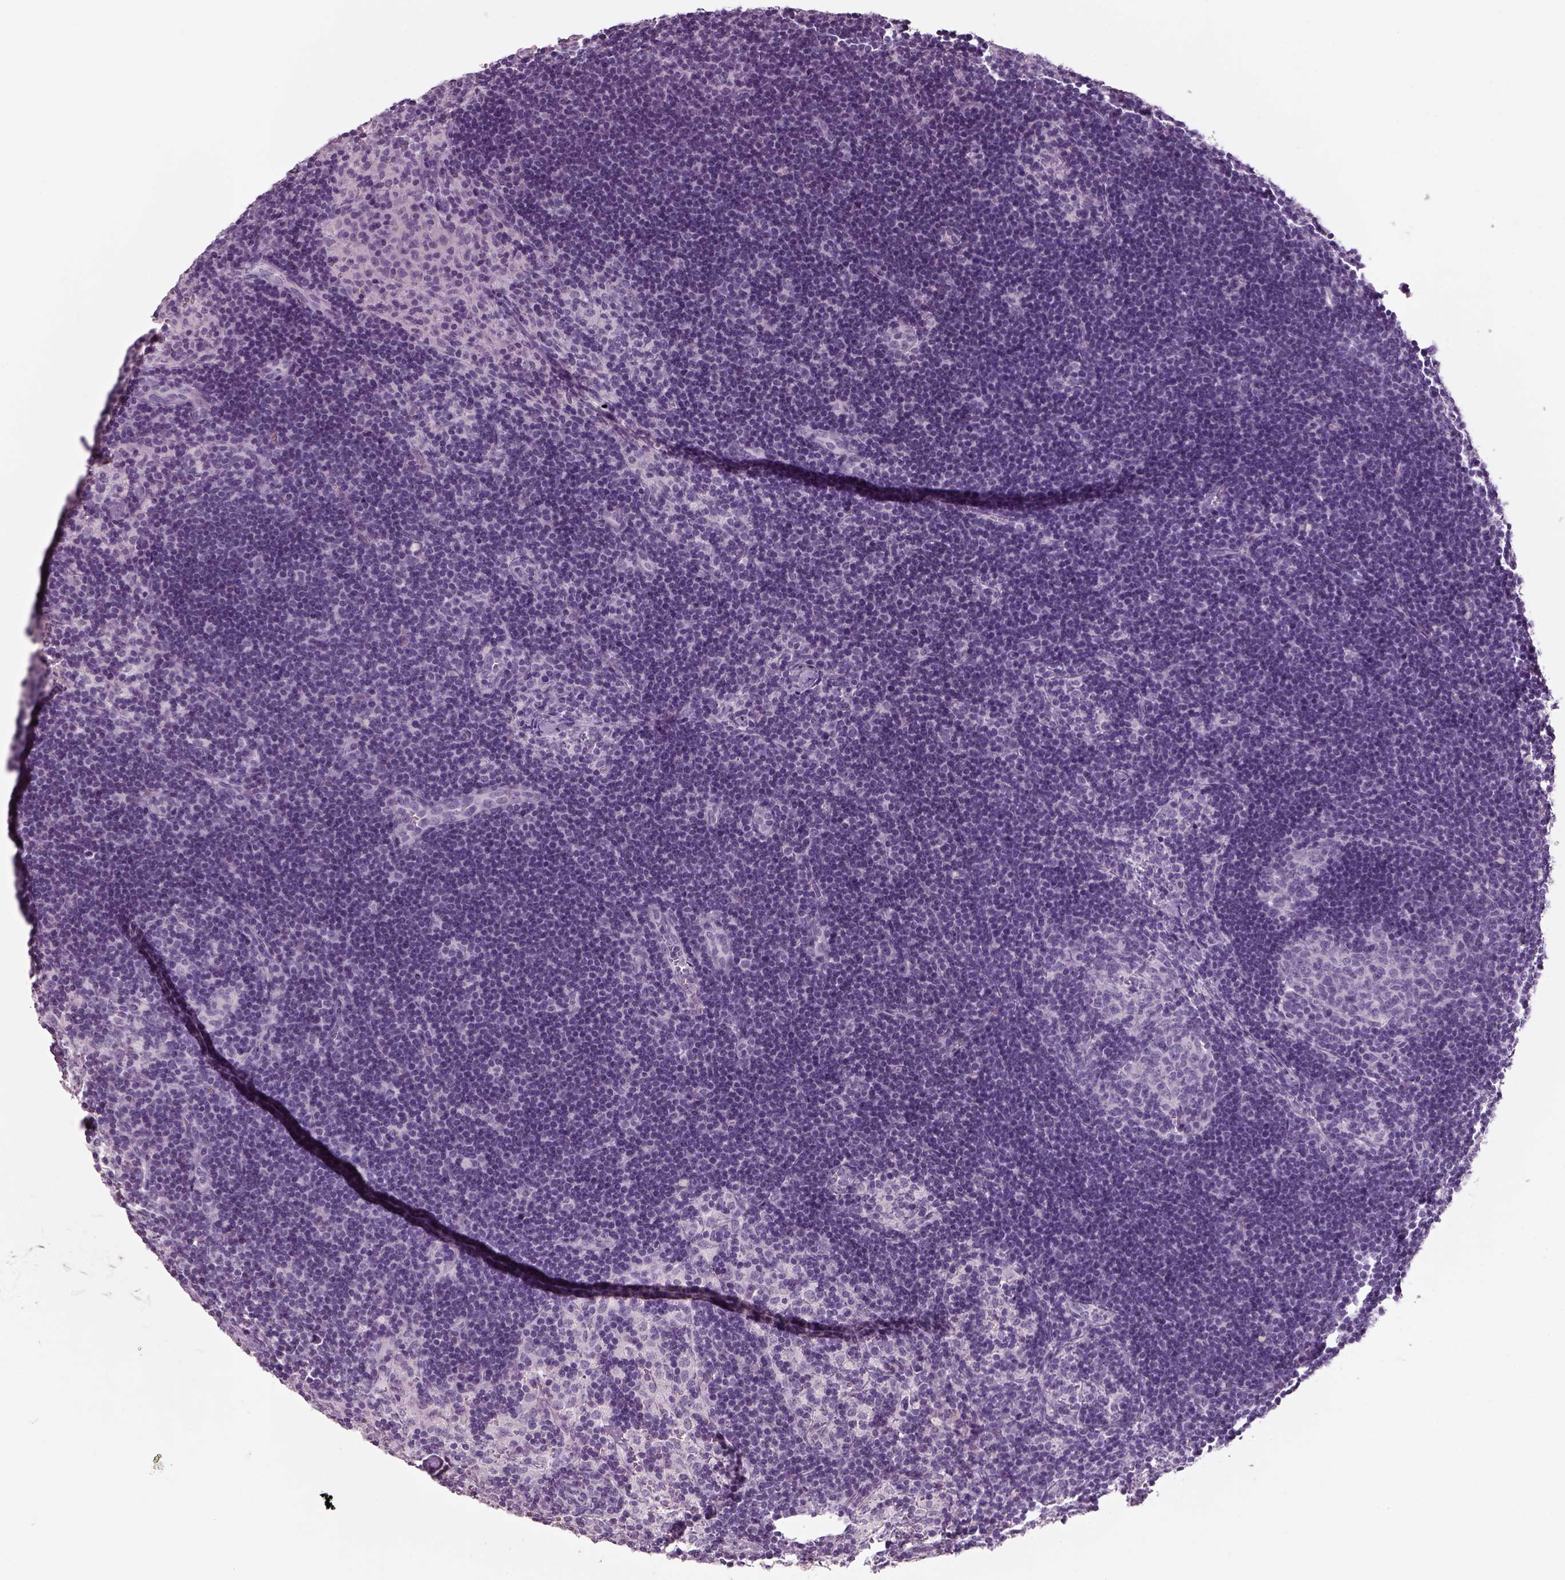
{"staining": {"intensity": "negative", "quantity": "none", "location": "none"}, "tissue": "lymph node", "cell_type": "Germinal center cells", "image_type": "normal", "snomed": [{"axis": "morphology", "description": "Normal tissue, NOS"}, {"axis": "topography", "description": "Lymph node"}], "caption": "This is an immunohistochemistry photomicrograph of normal human lymph node. There is no positivity in germinal center cells.", "gene": "SLC6A2", "patient": {"sex": "female", "age": 52}}